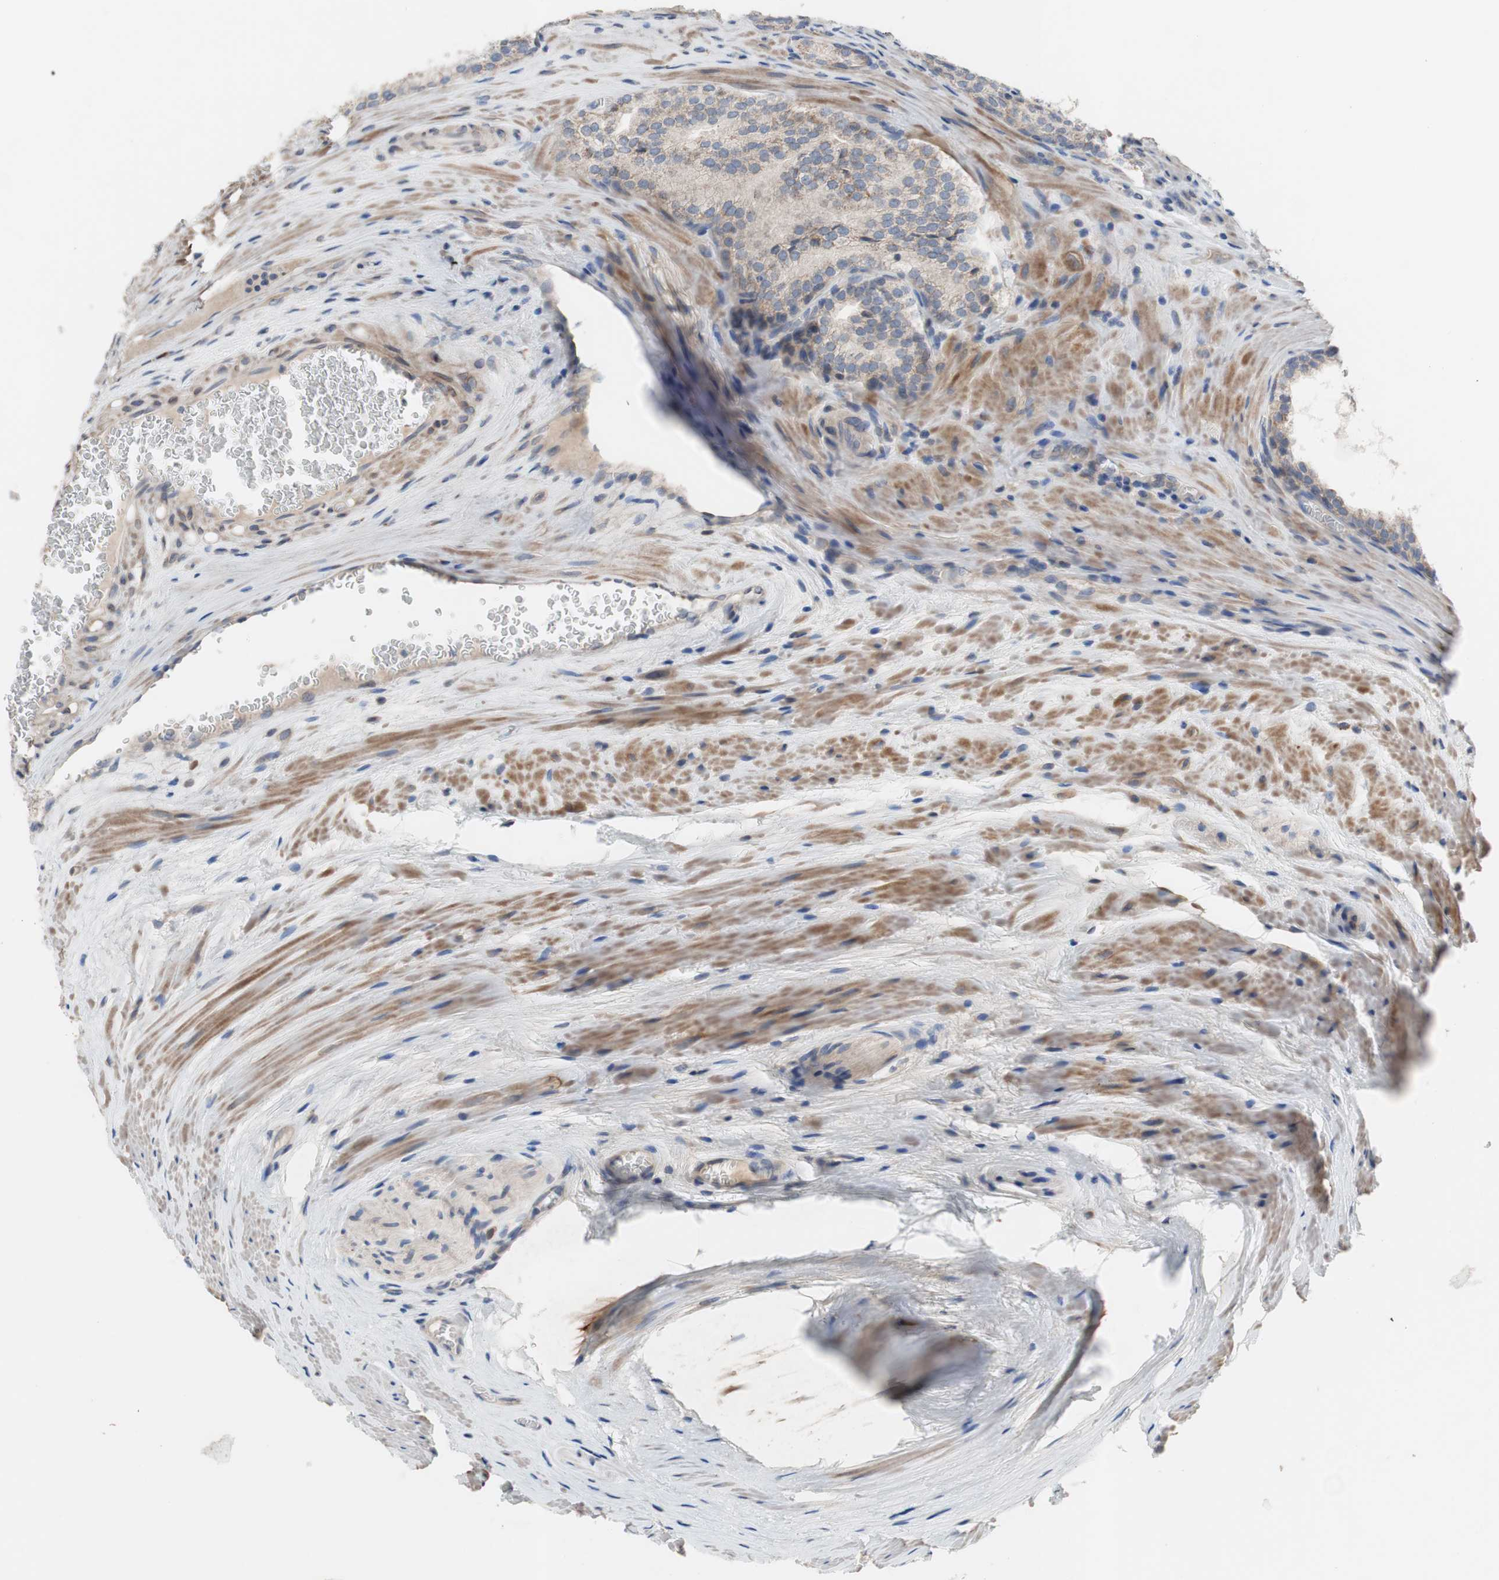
{"staining": {"intensity": "weak", "quantity": ">75%", "location": "cytoplasmic/membranous"}, "tissue": "prostate cancer", "cell_type": "Tumor cells", "image_type": "cancer", "snomed": [{"axis": "morphology", "description": "Adenocarcinoma, Low grade"}, {"axis": "topography", "description": "Prostate"}], "caption": "Adenocarcinoma (low-grade) (prostate) tissue reveals weak cytoplasmic/membranous expression in about >75% of tumor cells", "gene": "TTC14", "patient": {"sex": "male", "age": 60}}